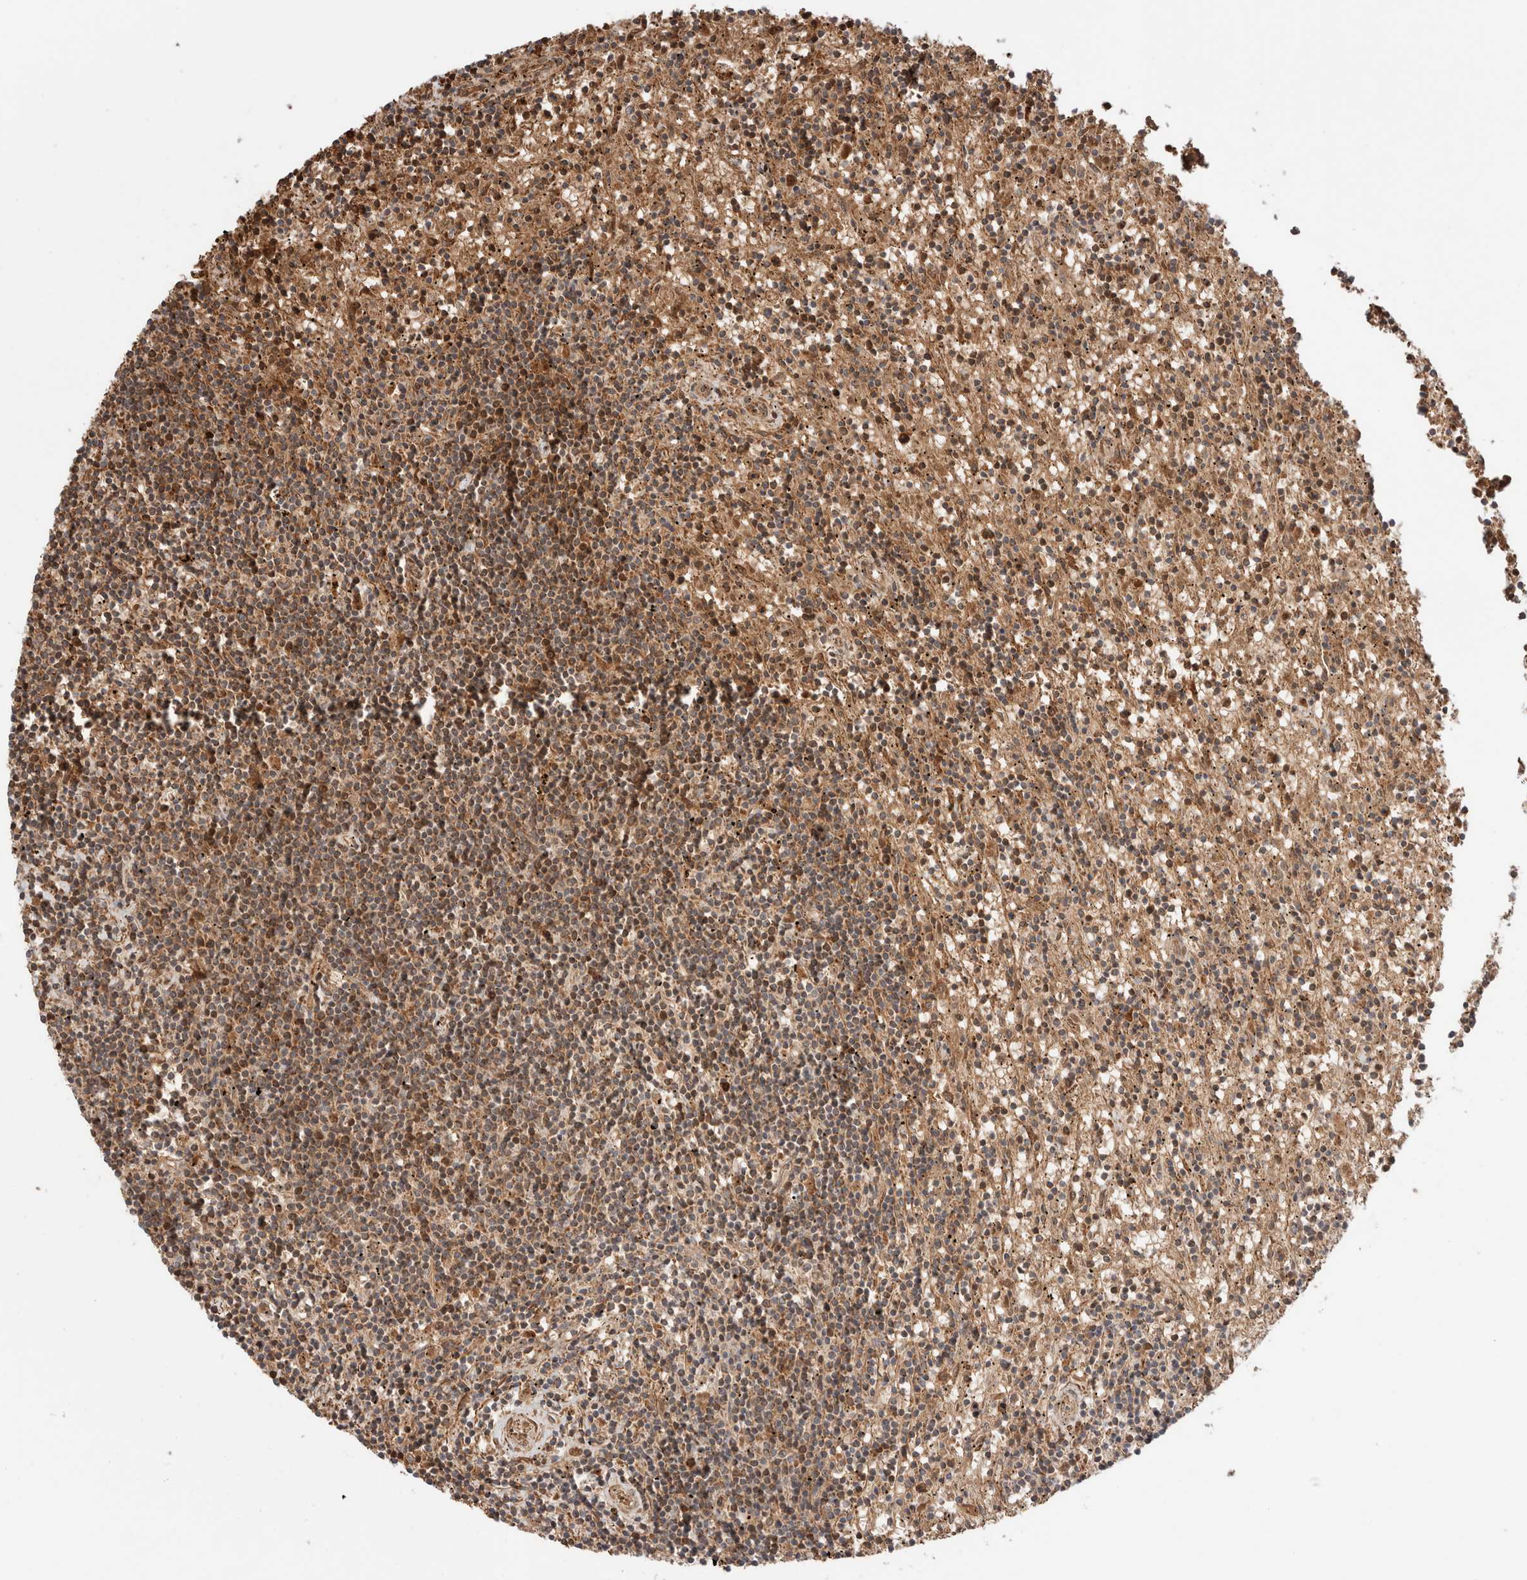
{"staining": {"intensity": "moderate", "quantity": ">75%", "location": "cytoplasmic/membranous"}, "tissue": "lymphoma", "cell_type": "Tumor cells", "image_type": "cancer", "snomed": [{"axis": "morphology", "description": "Malignant lymphoma, non-Hodgkin's type, Low grade"}, {"axis": "topography", "description": "Spleen"}], "caption": "Lymphoma tissue shows moderate cytoplasmic/membranous expression in approximately >75% of tumor cells", "gene": "ZNF649", "patient": {"sex": "male", "age": 76}}